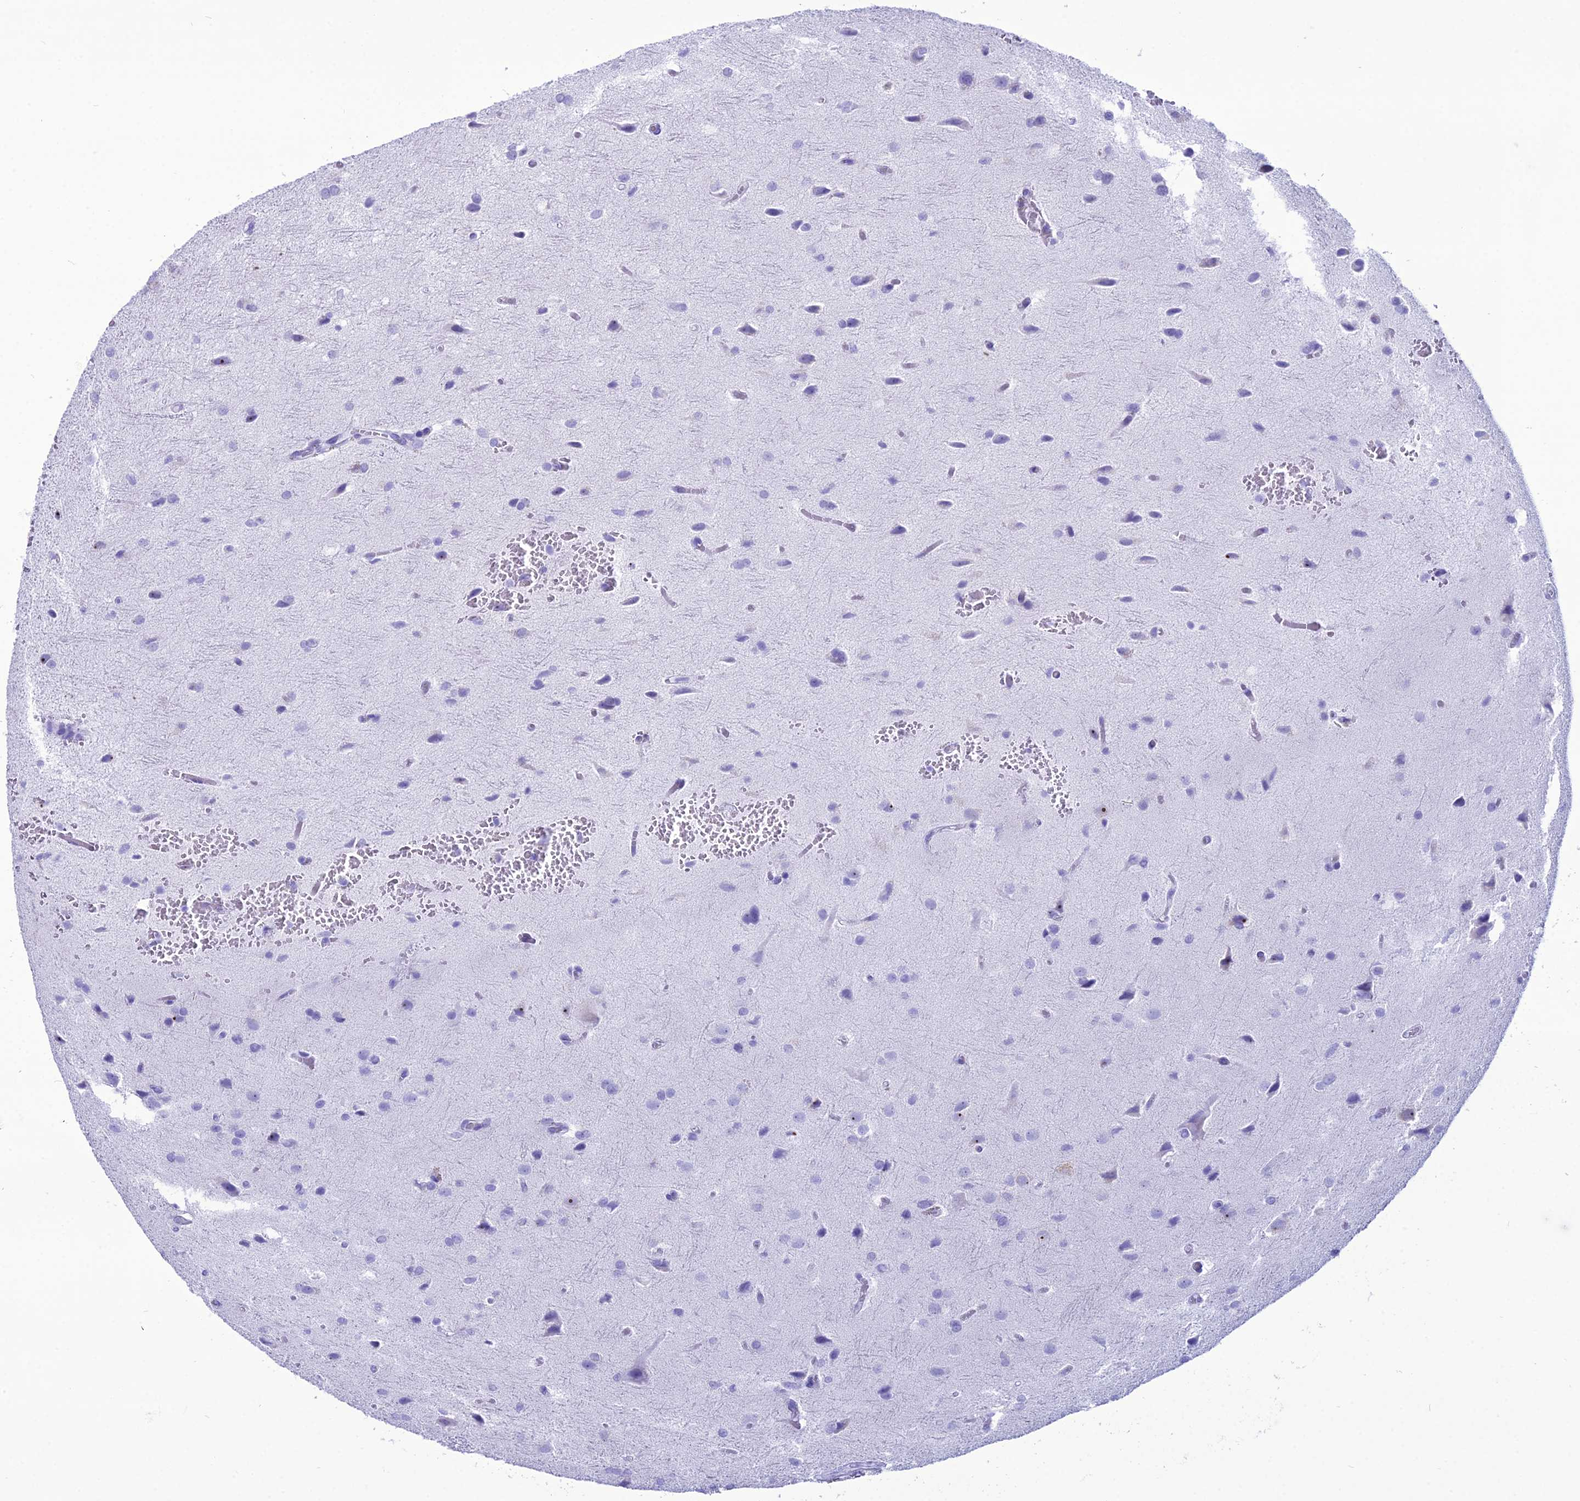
{"staining": {"intensity": "negative", "quantity": "none", "location": "none"}, "tissue": "glioma", "cell_type": "Tumor cells", "image_type": "cancer", "snomed": [{"axis": "morphology", "description": "Glioma, malignant, High grade"}, {"axis": "topography", "description": "Brain"}], "caption": "Protein analysis of high-grade glioma (malignant) demonstrates no significant staining in tumor cells.", "gene": "PNMA5", "patient": {"sex": "female", "age": 50}}